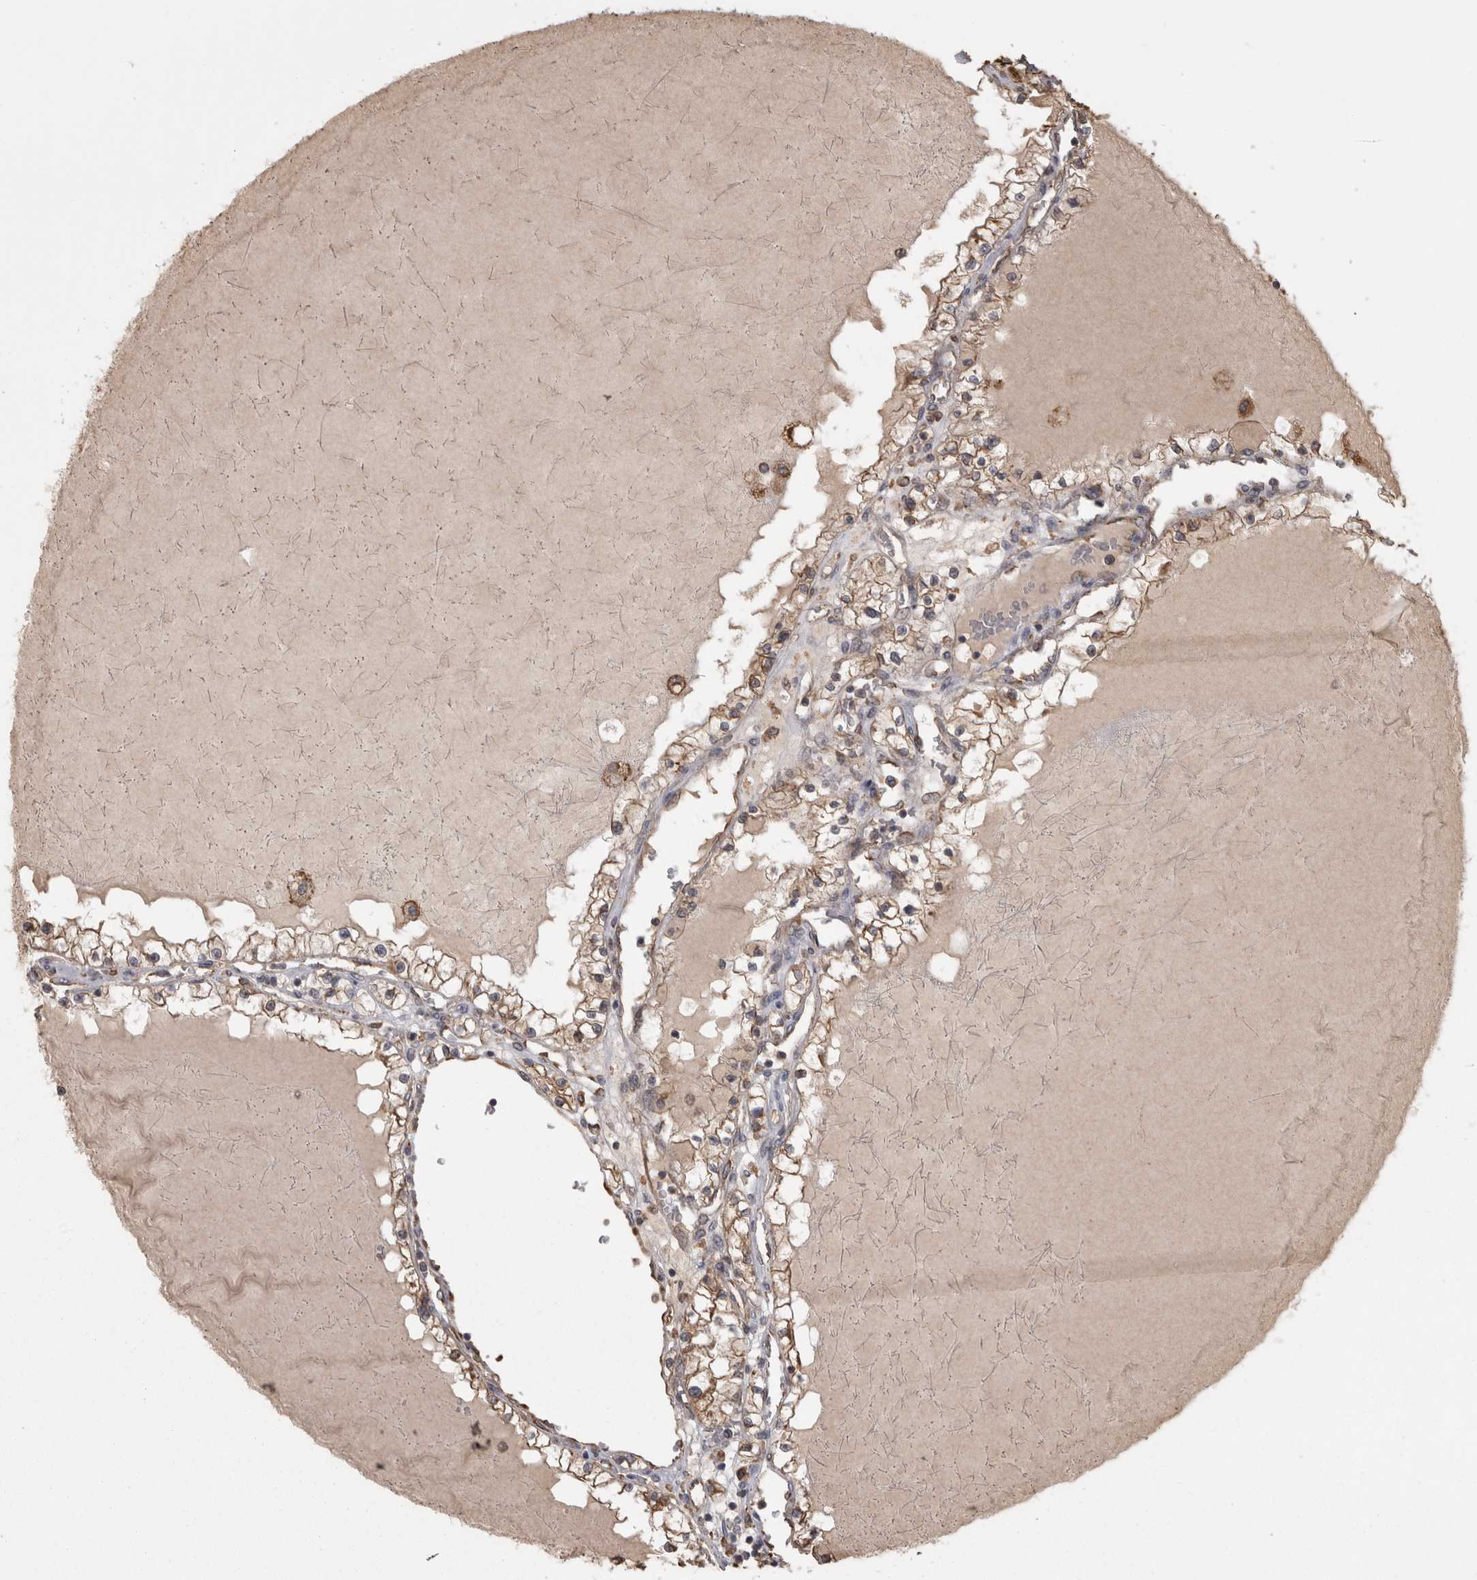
{"staining": {"intensity": "moderate", "quantity": "<25%", "location": "cytoplasmic/membranous"}, "tissue": "renal cancer", "cell_type": "Tumor cells", "image_type": "cancer", "snomed": [{"axis": "morphology", "description": "Adenocarcinoma, NOS"}, {"axis": "topography", "description": "Kidney"}], "caption": "Renal cancer (adenocarcinoma) stained with a brown dye reveals moderate cytoplasmic/membranous positive staining in approximately <25% of tumor cells.", "gene": "PON2", "patient": {"sex": "male", "age": 68}}